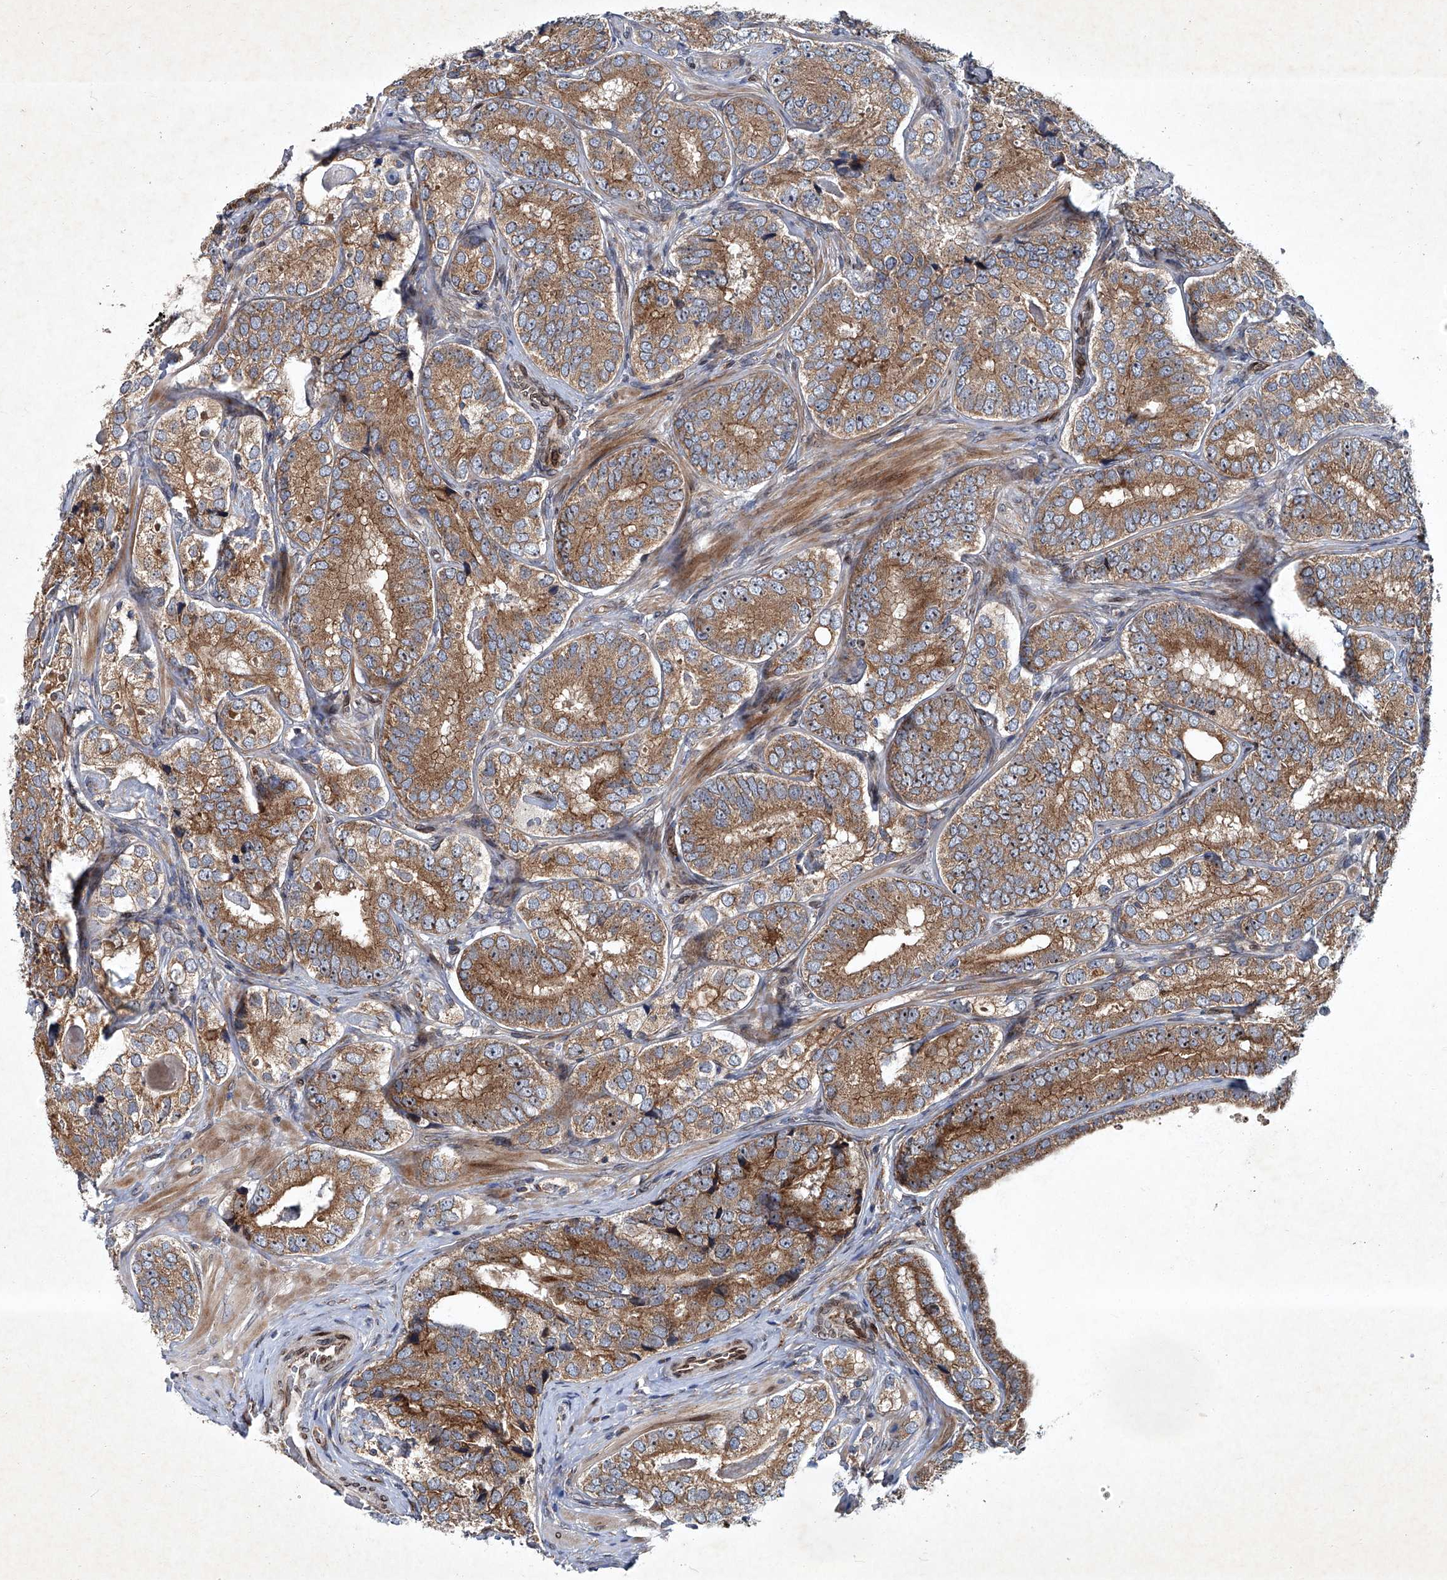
{"staining": {"intensity": "moderate", "quantity": ">75%", "location": "cytoplasmic/membranous,nuclear"}, "tissue": "prostate cancer", "cell_type": "Tumor cells", "image_type": "cancer", "snomed": [{"axis": "morphology", "description": "Adenocarcinoma, High grade"}, {"axis": "topography", "description": "Prostate"}], "caption": "Prostate cancer (high-grade adenocarcinoma) stained with DAB (3,3'-diaminobenzidine) immunohistochemistry (IHC) exhibits medium levels of moderate cytoplasmic/membranous and nuclear staining in about >75% of tumor cells. (Brightfield microscopy of DAB IHC at high magnification).", "gene": "GPR132", "patient": {"sex": "male", "age": 56}}